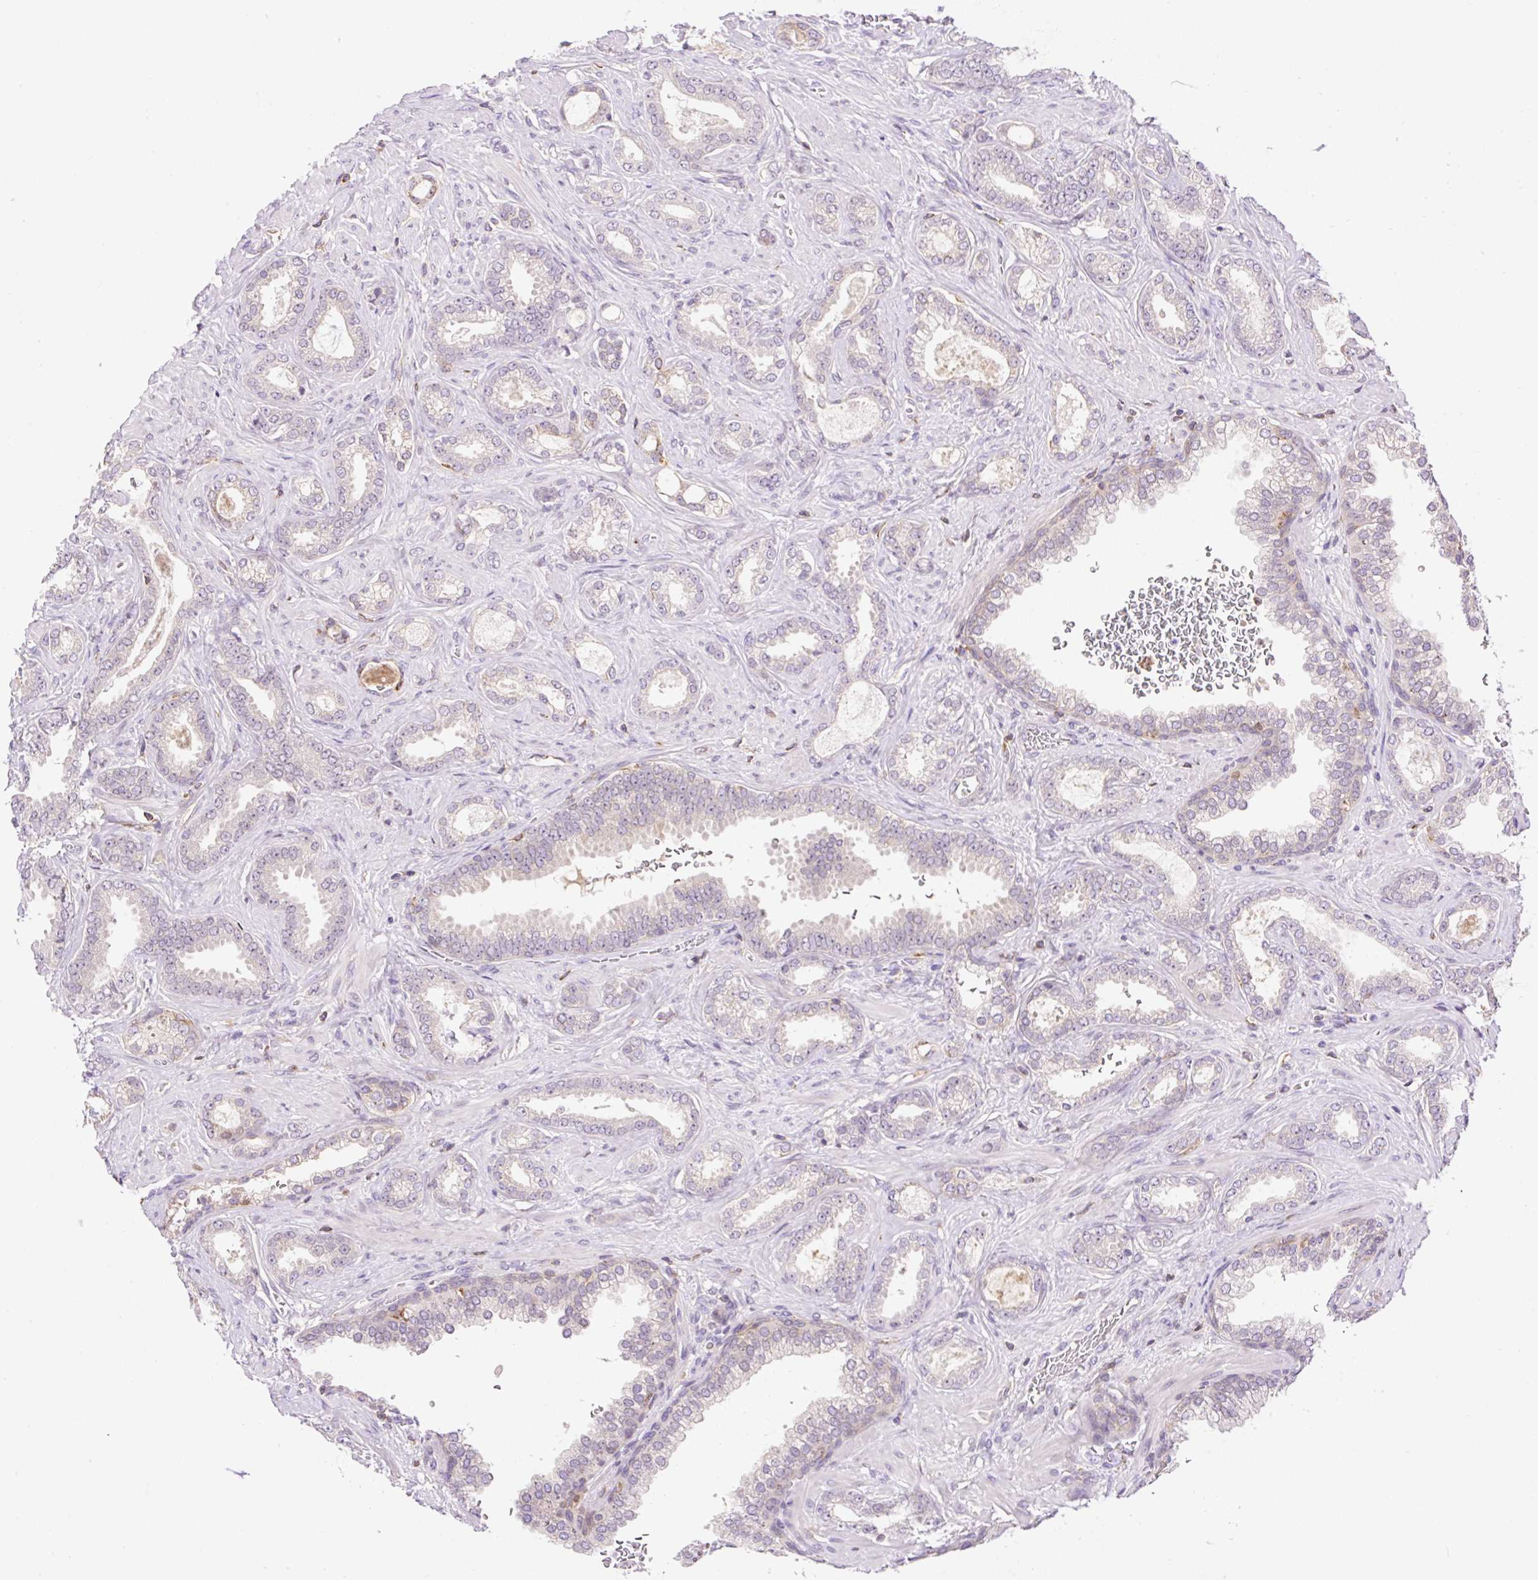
{"staining": {"intensity": "negative", "quantity": "none", "location": "none"}, "tissue": "prostate cancer", "cell_type": "Tumor cells", "image_type": "cancer", "snomed": [{"axis": "morphology", "description": "Adenocarcinoma, High grade"}, {"axis": "topography", "description": "Prostate"}], "caption": "Immunohistochemical staining of prostate cancer (adenocarcinoma (high-grade)) exhibits no significant staining in tumor cells. (DAB (3,3'-diaminobenzidine) IHC with hematoxylin counter stain).", "gene": "CARD11", "patient": {"sex": "male", "age": 58}}